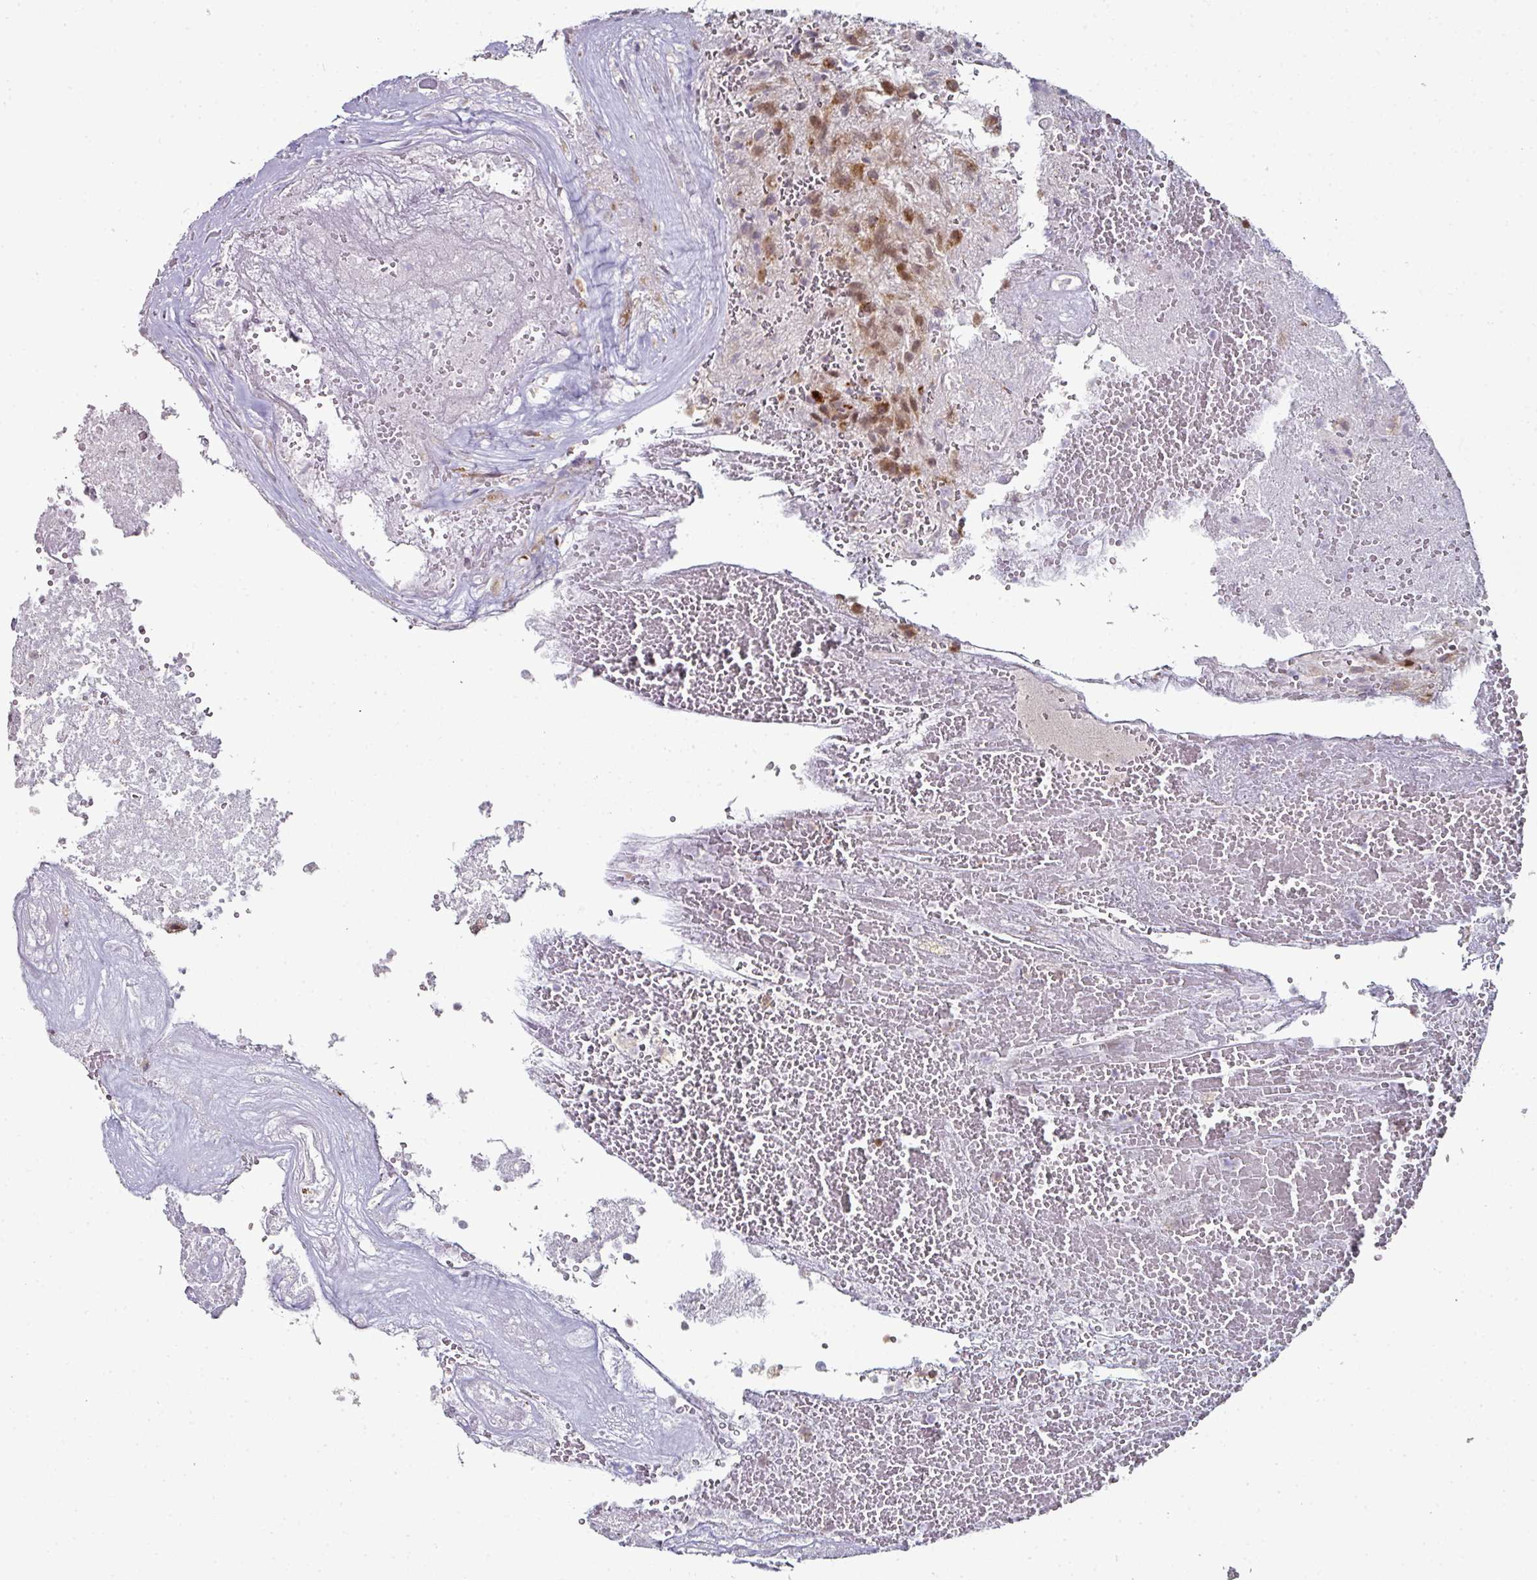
{"staining": {"intensity": "moderate", "quantity": "25%-75%", "location": "cytoplasmic/membranous,nuclear"}, "tissue": "glioma", "cell_type": "Tumor cells", "image_type": "cancer", "snomed": [{"axis": "morphology", "description": "Glioma, malignant, High grade"}, {"axis": "topography", "description": "Brain"}], "caption": "Immunohistochemical staining of malignant glioma (high-grade) displays moderate cytoplasmic/membranous and nuclear protein positivity in about 25%-75% of tumor cells. The protein is stained brown, and the nuclei are stained in blue (DAB (3,3'-diaminobenzidine) IHC with brightfield microscopy, high magnification).", "gene": "APOLD1", "patient": {"sex": "male", "age": 56}}